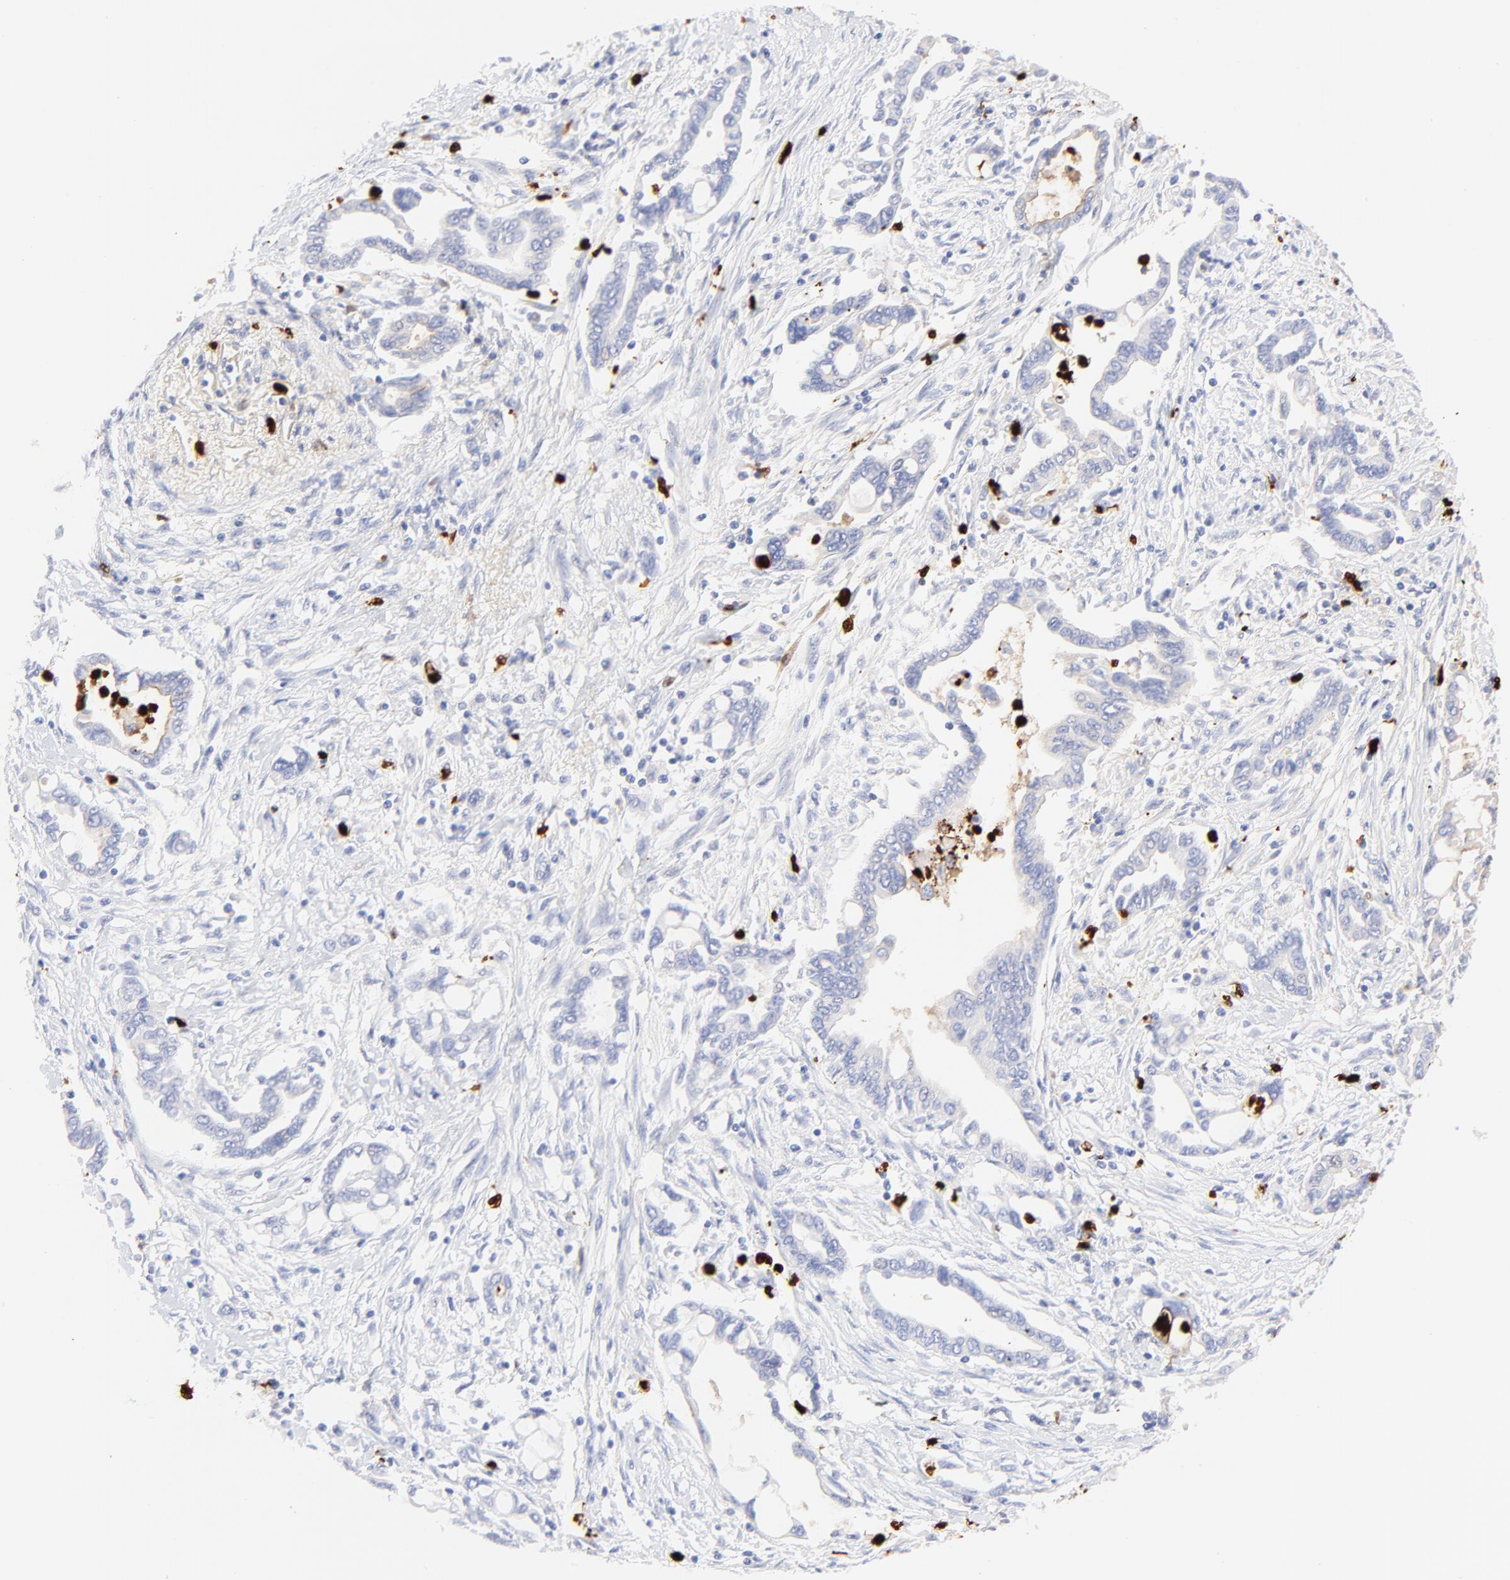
{"staining": {"intensity": "negative", "quantity": "none", "location": "none"}, "tissue": "pancreatic cancer", "cell_type": "Tumor cells", "image_type": "cancer", "snomed": [{"axis": "morphology", "description": "Adenocarcinoma, NOS"}, {"axis": "topography", "description": "Pancreas"}], "caption": "Immunohistochemical staining of adenocarcinoma (pancreatic) reveals no significant expression in tumor cells.", "gene": "S100A12", "patient": {"sex": "female", "age": 57}}